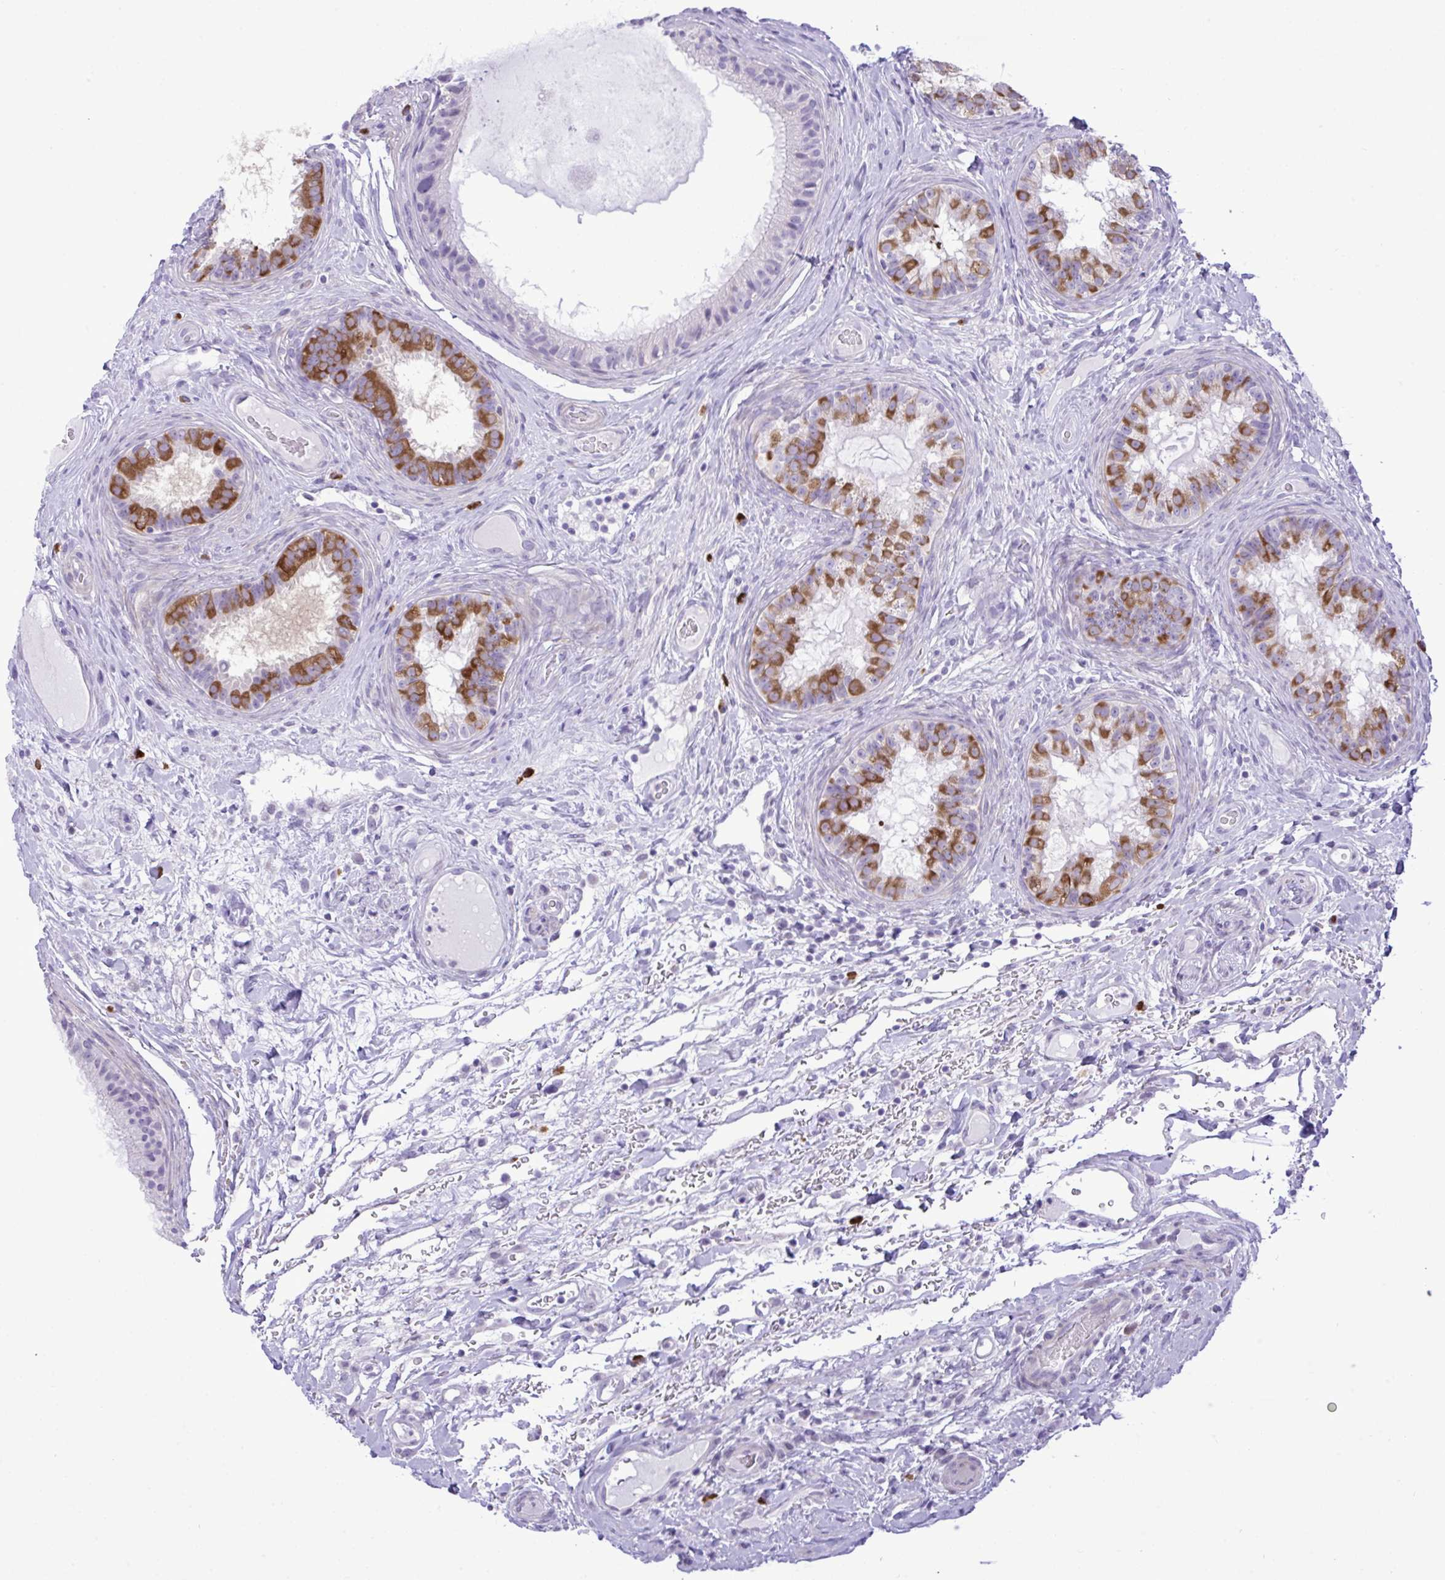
{"staining": {"intensity": "negative", "quantity": "none", "location": "none"}, "tissue": "epididymis", "cell_type": "Glandular cells", "image_type": "normal", "snomed": [{"axis": "morphology", "description": "Normal tissue, NOS"}, {"axis": "topography", "description": "Epididymis"}], "caption": "This is an IHC histopathology image of benign human epididymis. There is no expression in glandular cells.", "gene": "SPAG1", "patient": {"sex": "male", "age": 23}}